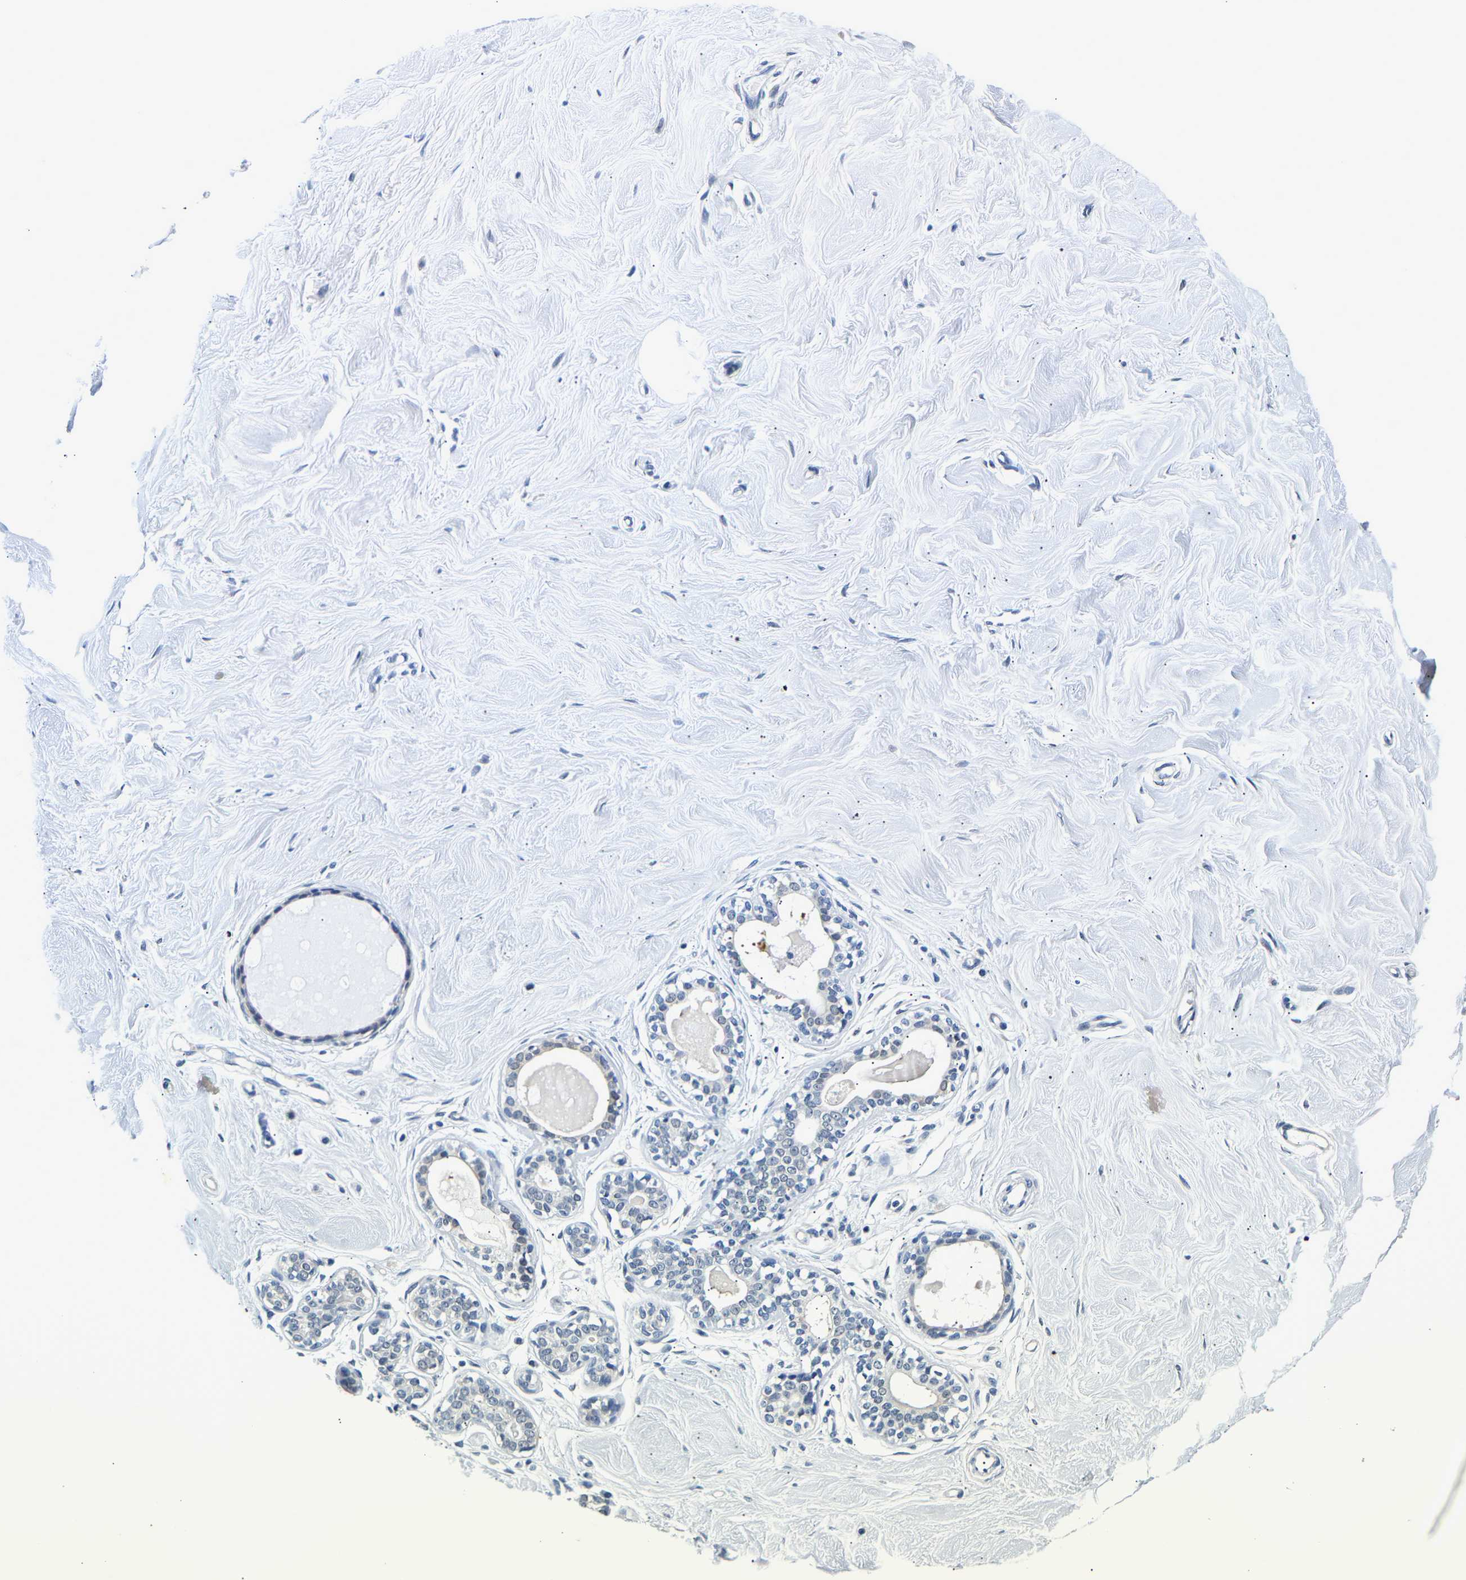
{"staining": {"intensity": "negative", "quantity": "none", "location": "none"}, "tissue": "breast", "cell_type": "Adipocytes", "image_type": "normal", "snomed": [{"axis": "morphology", "description": "Normal tissue, NOS"}, {"axis": "topography", "description": "Breast"}], "caption": "The image displays no significant staining in adipocytes of breast.", "gene": "UCHL3", "patient": {"sex": "female", "age": 23}}